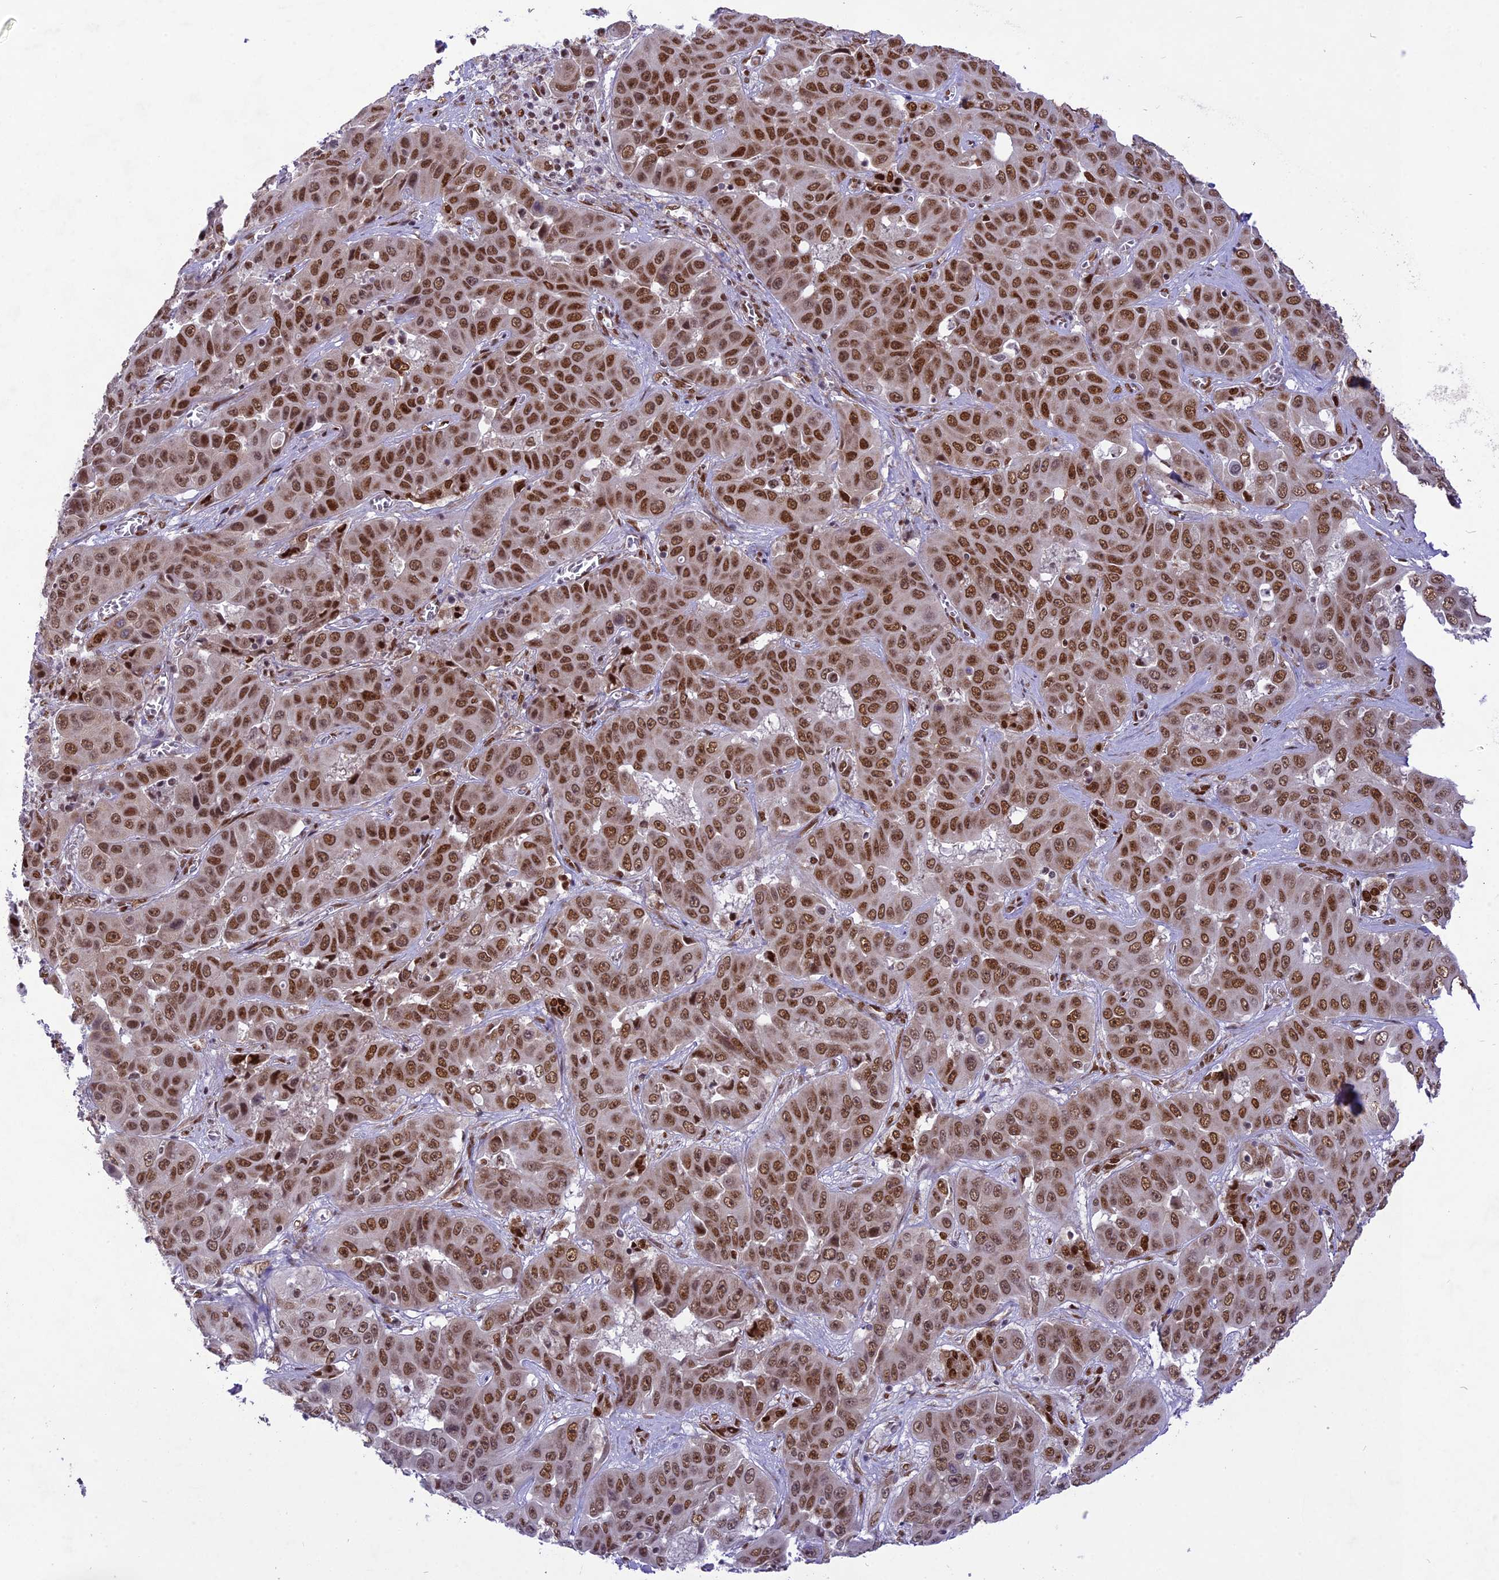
{"staining": {"intensity": "moderate", "quantity": ">75%", "location": "nuclear"}, "tissue": "liver cancer", "cell_type": "Tumor cells", "image_type": "cancer", "snomed": [{"axis": "morphology", "description": "Cholangiocarcinoma"}, {"axis": "topography", "description": "Liver"}], "caption": "Liver cancer tissue reveals moderate nuclear staining in approximately >75% of tumor cells The protein of interest is stained brown, and the nuclei are stained in blue (DAB (3,3'-diaminobenzidine) IHC with brightfield microscopy, high magnification).", "gene": "DDX1", "patient": {"sex": "female", "age": 52}}